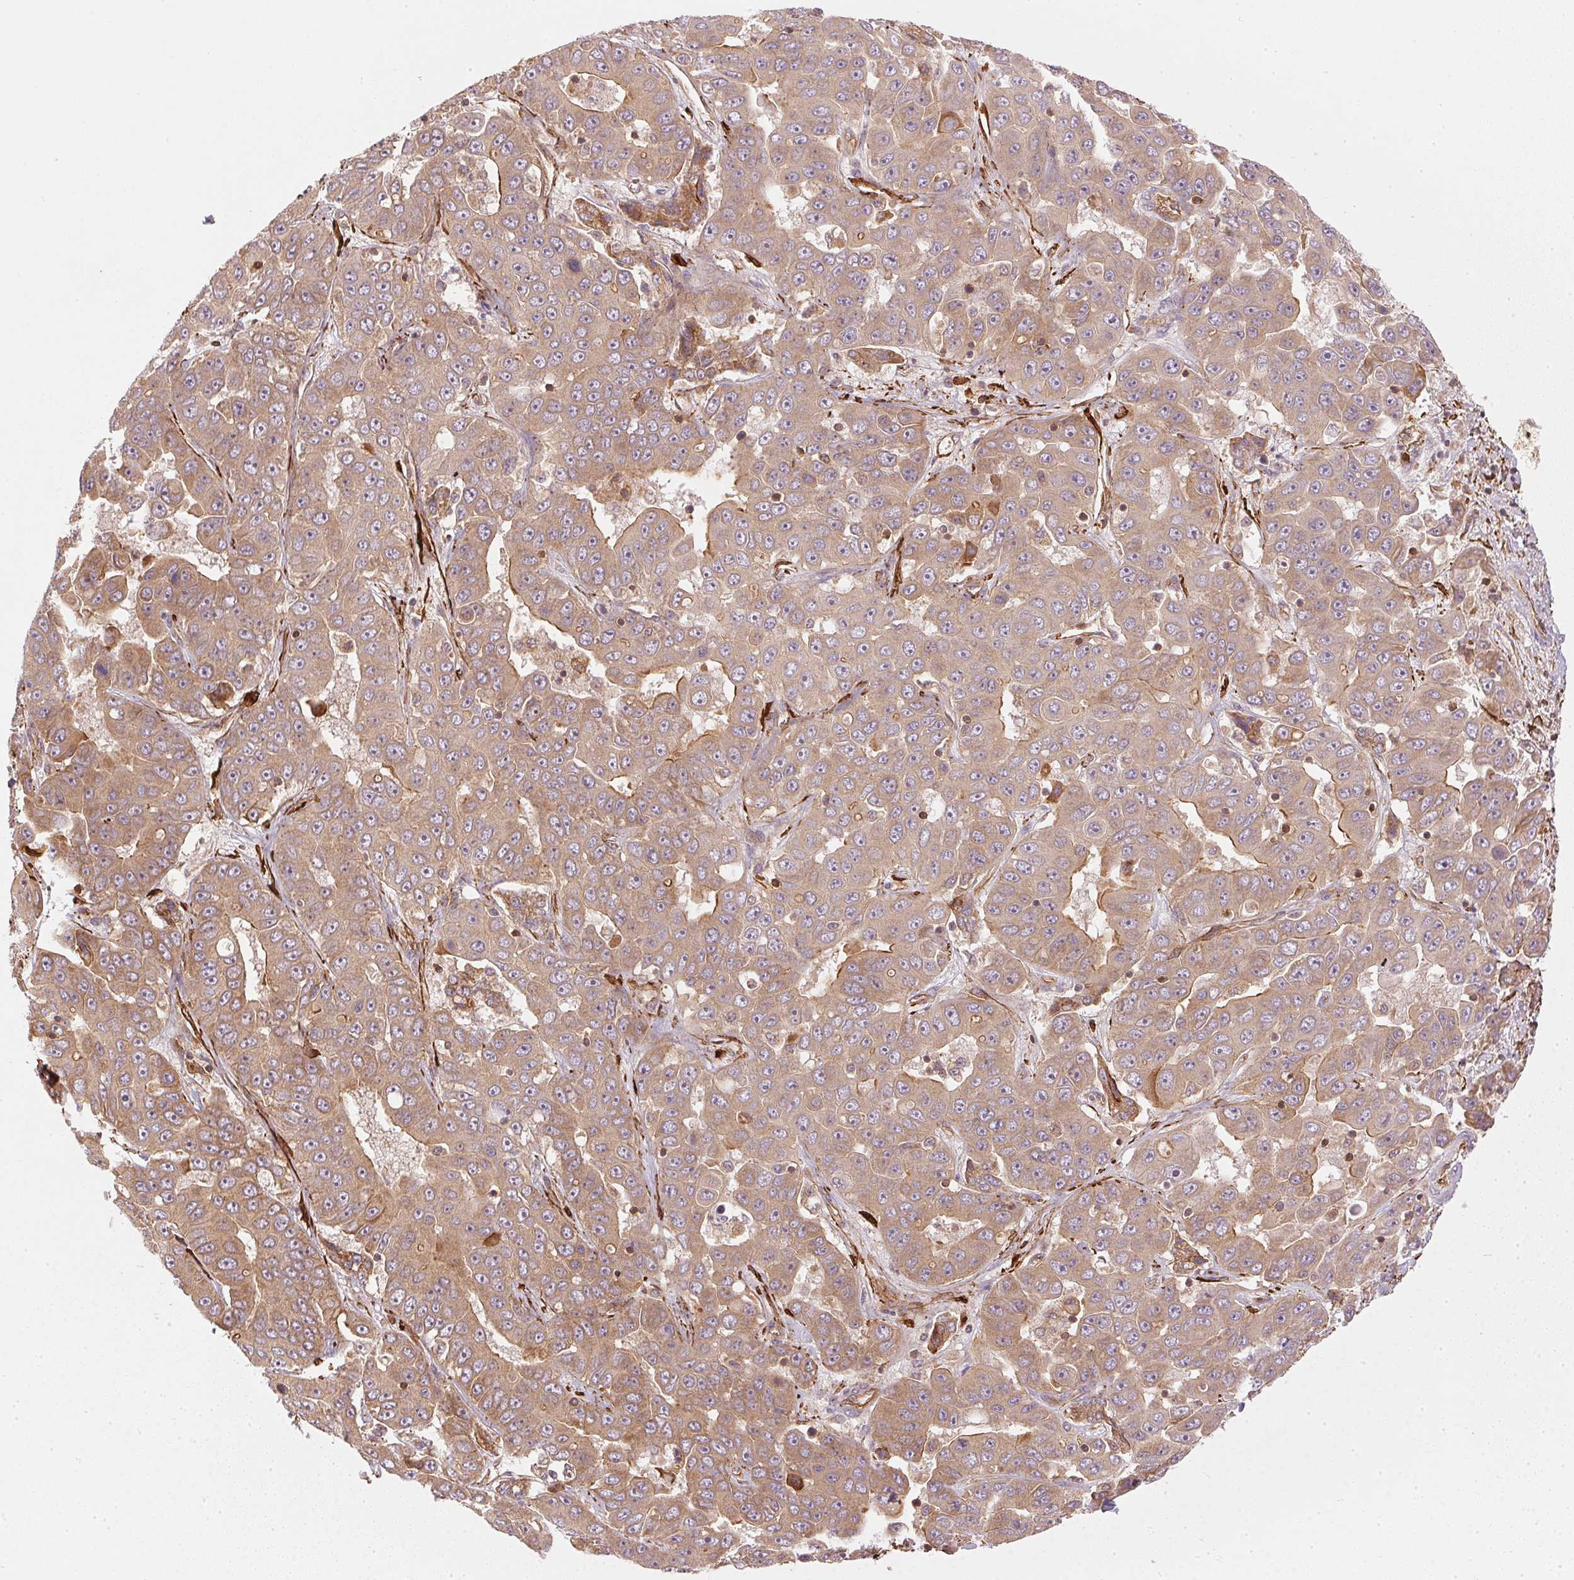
{"staining": {"intensity": "weak", "quantity": ">75%", "location": "cytoplasmic/membranous"}, "tissue": "liver cancer", "cell_type": "Tumor cells", "image_type": "cancer", "snomed": [{"axis": "morphology", "description": "Cholangiocarcinoma"}, {"axis": "topography", "description": "Liver"}], "caption": "A high-resolution micrograph shows IHC staining of liver cholangiocarcinoma, which demonstrates weak cytoplasmic/membranous positivity in about >75% of tumor cells.", "gene": "NADK2", "patient": {"sex": "female", "age": 52}}